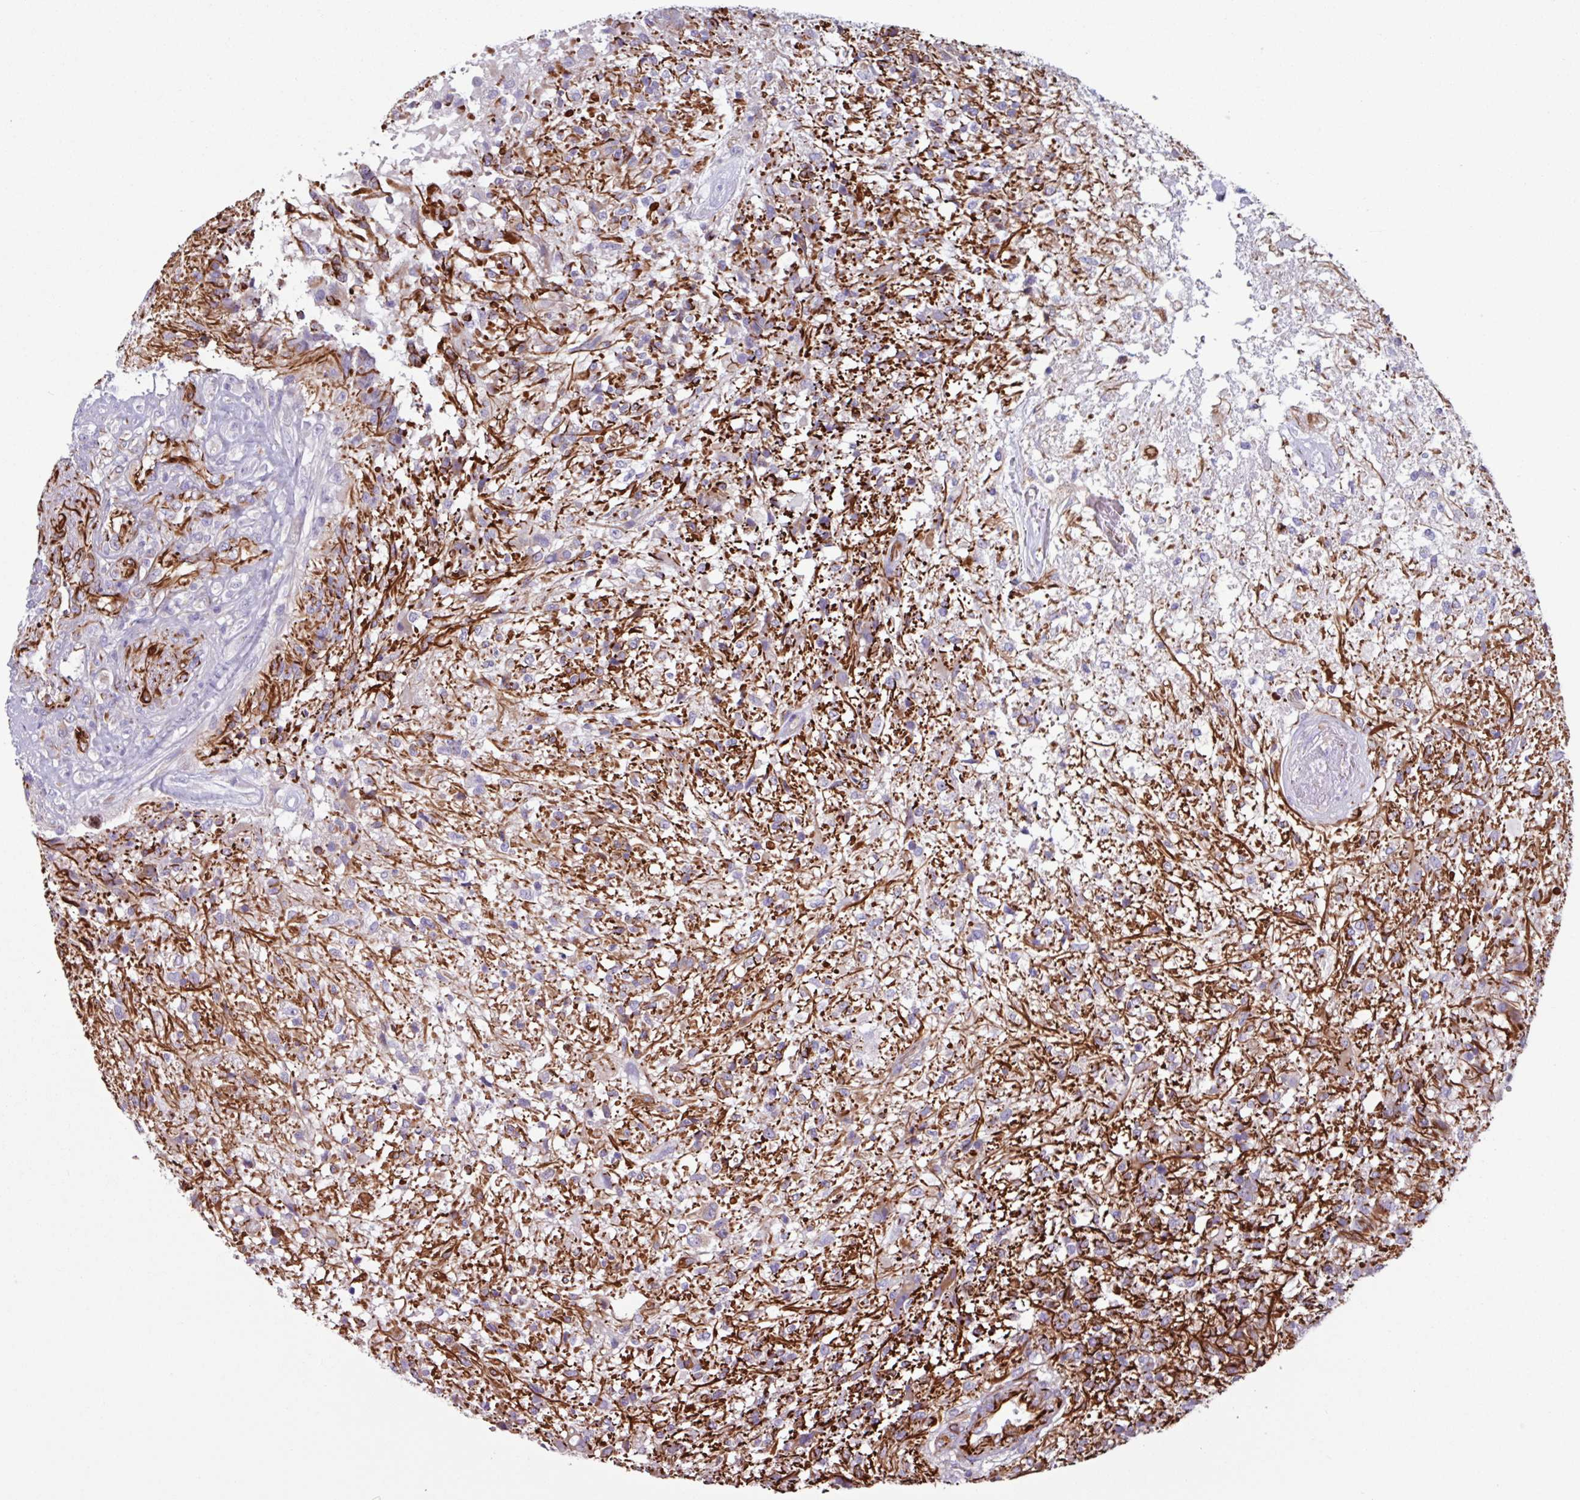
{"staining": {"intensity": "weak", "quantity": "<25%", "location": "cytoplasmic/membranous"}, "tissue": "glioma", "cell_type": "Tumor cells", "image_type": "cancer", "snomed": [{"axis": "morphology", "description": "Glioma, malignant, High grade"}, {"axis": "topography", "description": "Brain"}], "caption": "Tumor cells are negative for brown protein staining in glioma.", "gene": "BTD", "patient": {"sex": "male", "age": 56}}